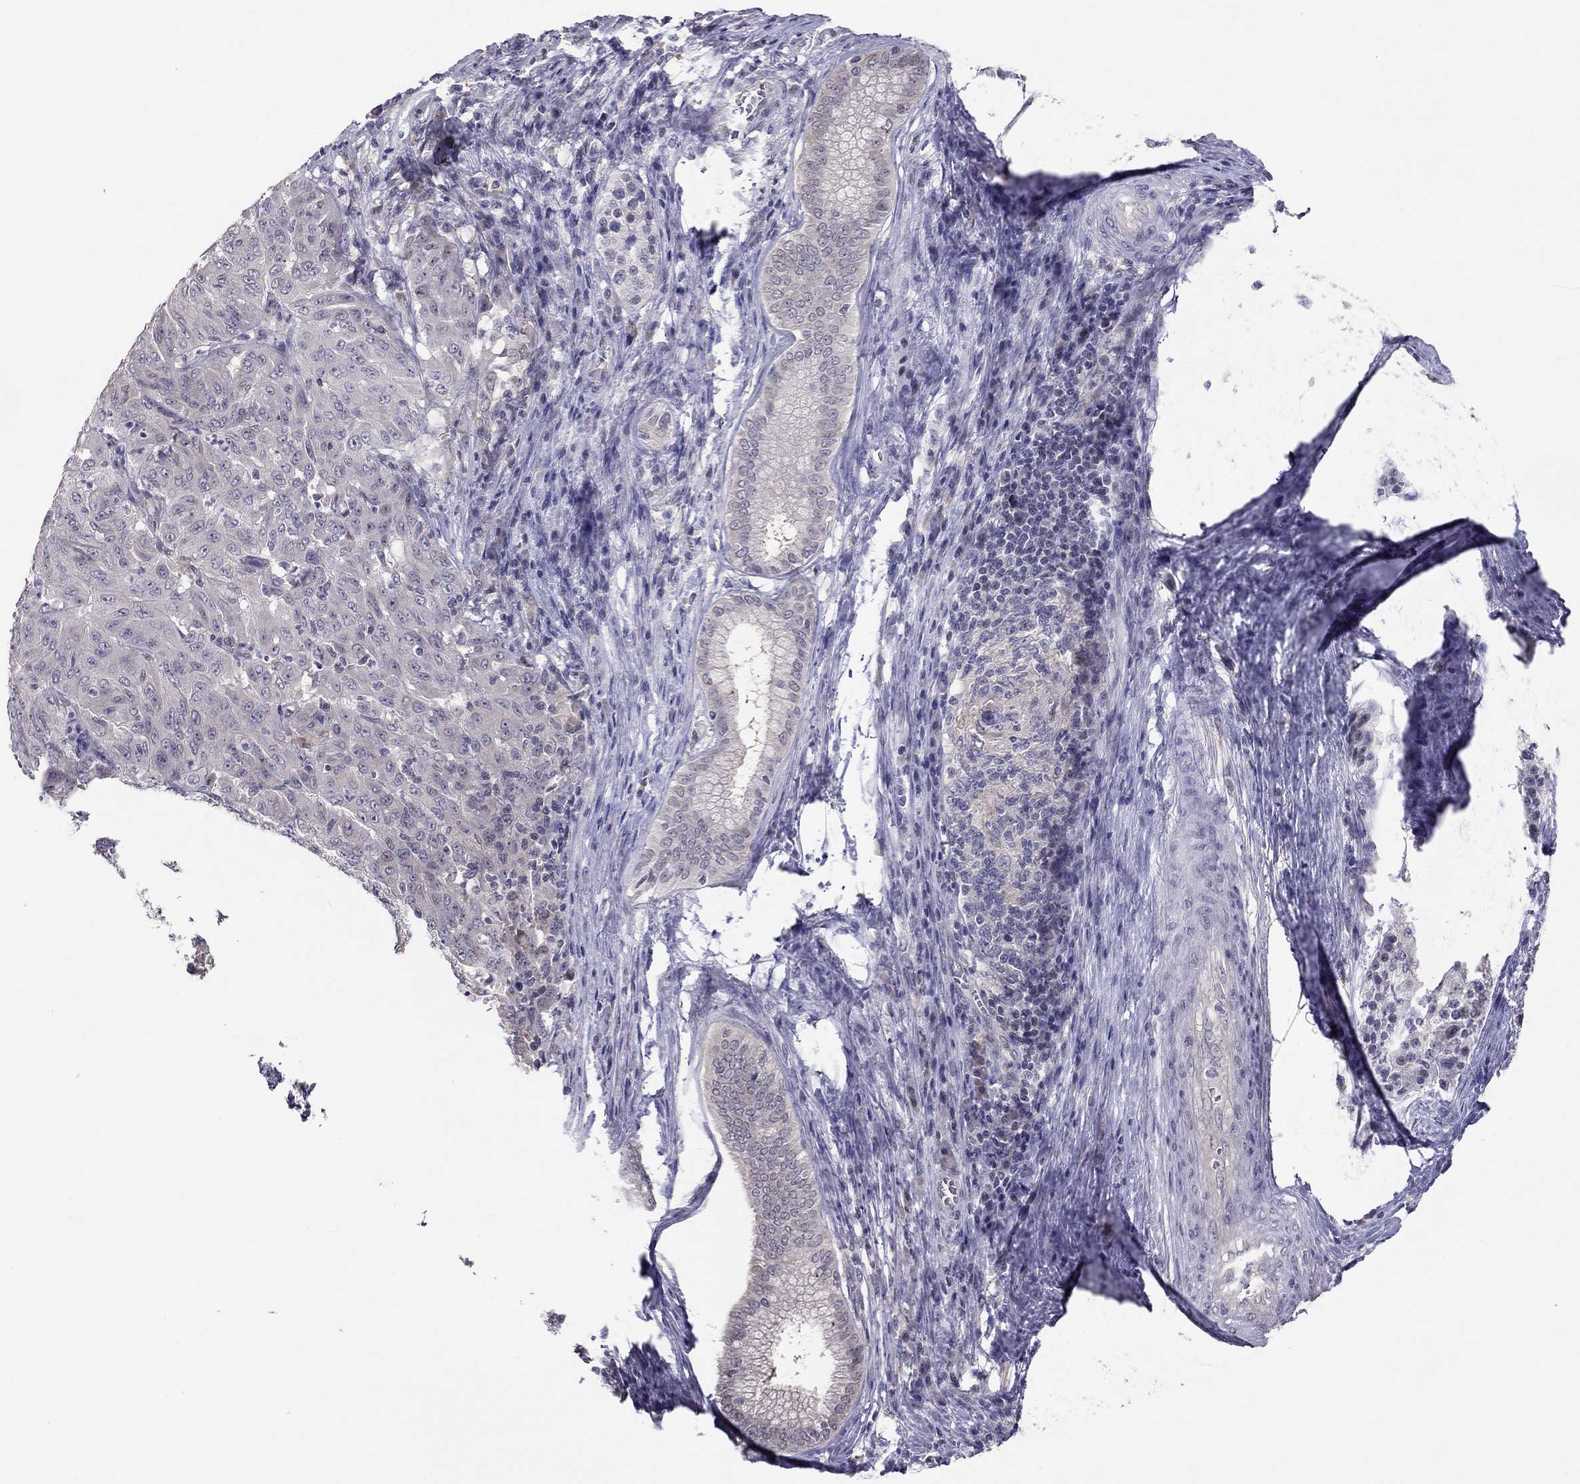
{"staining": {"intensity": "negative", "quantity": "none", "location": "none"}, "tissue": "pancreatic cancer", "cell_type": "Tumor cells", "image_type": "cancer", "snomed": [{"axis": "morphology", "description": "Adenocarcinoma, NOS"}, {"axis": "topography", "description": "Pancreas"}], "caption": "Immunohistochemistry (IHC) image of neoplastic tissue: pancreatic cancer stained with DAB (3,3'-diaminobenzidine) exhibits no significant protein expression in tumor cells.", "gene": "HSF2BP", "patient": {"sex": "male", "age": 63}}